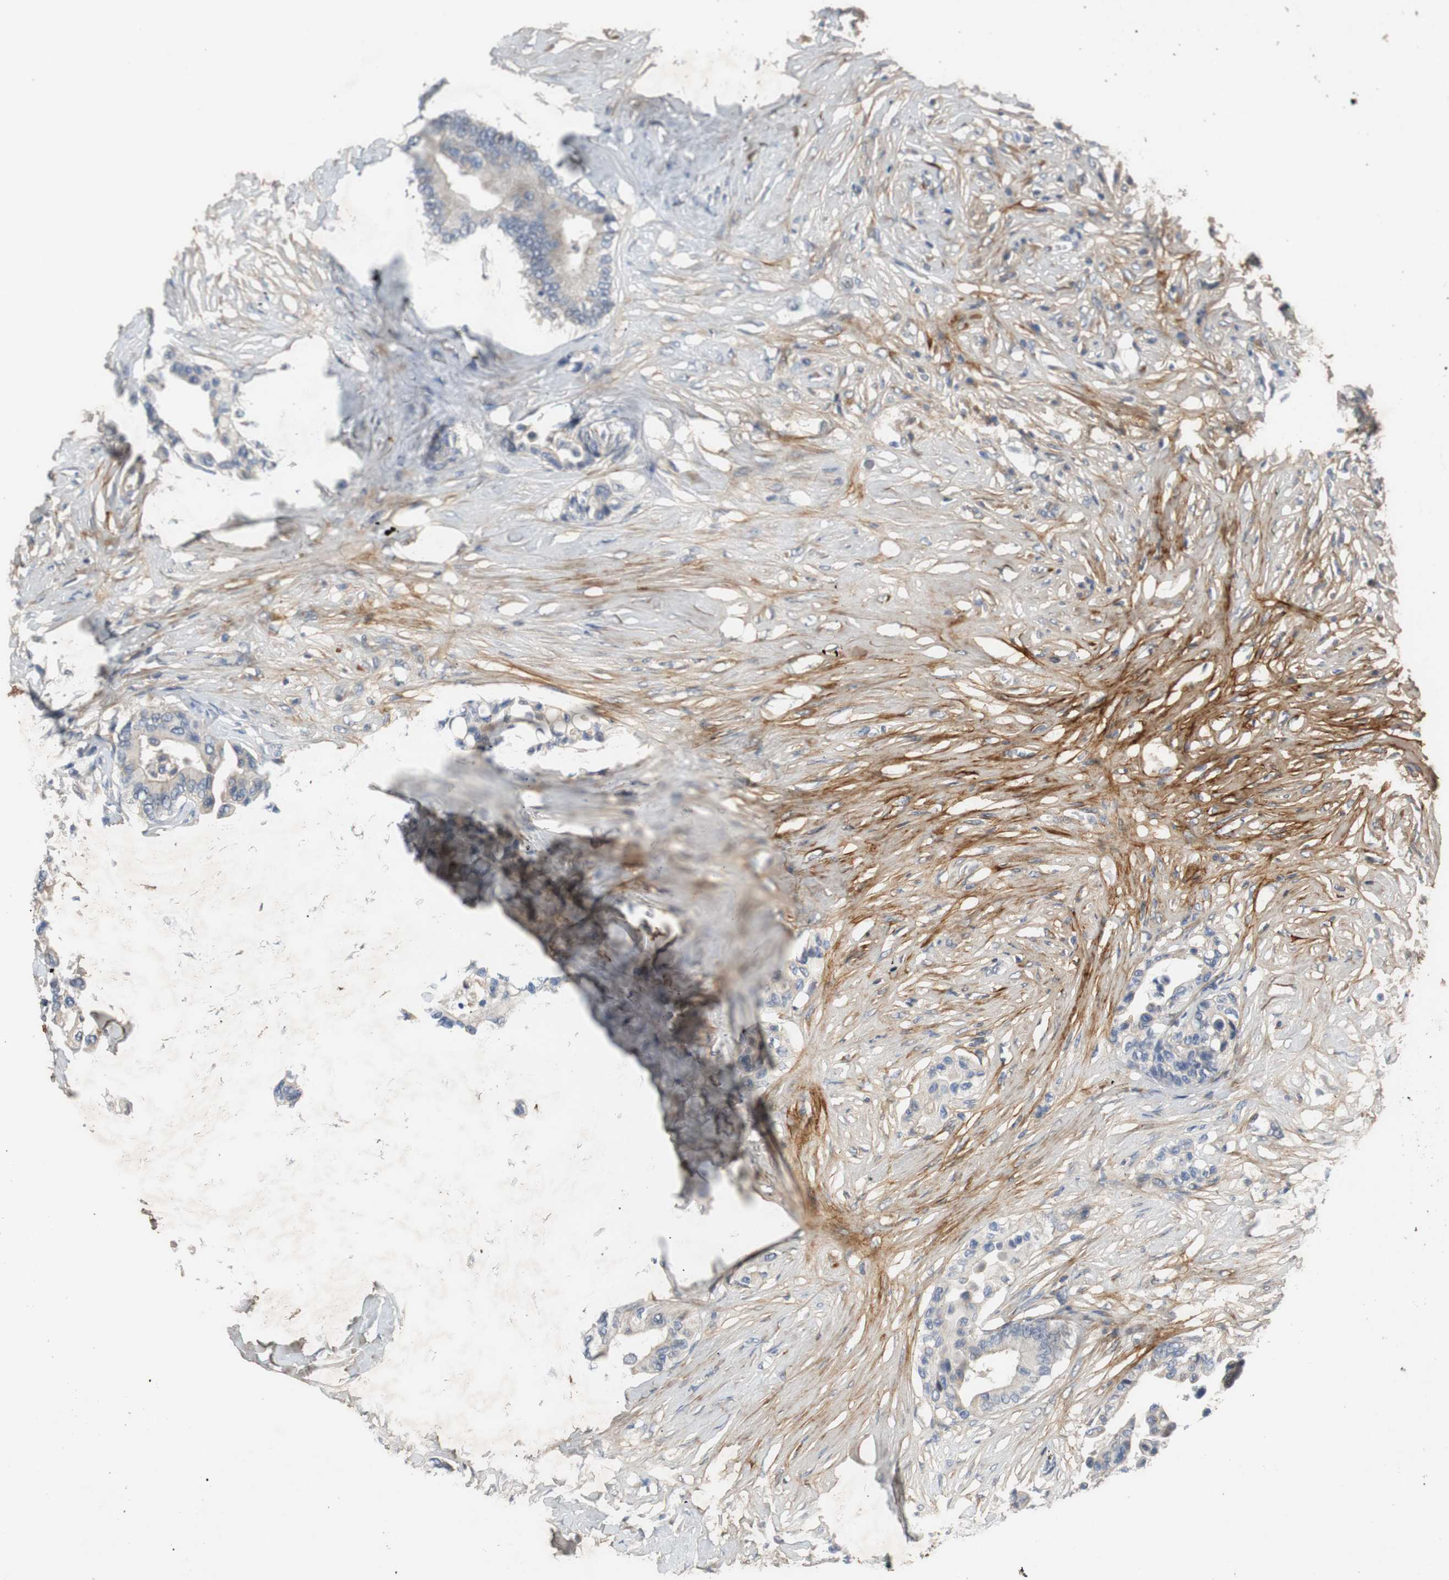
{"staining": {"intensity": "weak", "quantity": "25%-75%", "location": "cytoplasmic/membranous"}, "tissue": "colorectal cancer", "cell_type": "Tumor cells", "image_type": "cancer", "snomed": [{"axis": "morphology", "description": "Normal tissue, NOS"}, {"axis": "morphology", "description": "Adenocarcinoma, NOS"}, {"axis": "topography", "description": "Colon"}], "caption": "Immunohistochemical staining of human colorectal adenocarcinoma displays low levels of weak cytoplasmic/membranous protein expression in approximately 25%-75% of tumor cells.", "gene": "COL12A1", "patient": {"sex": "male", "age": 82}}